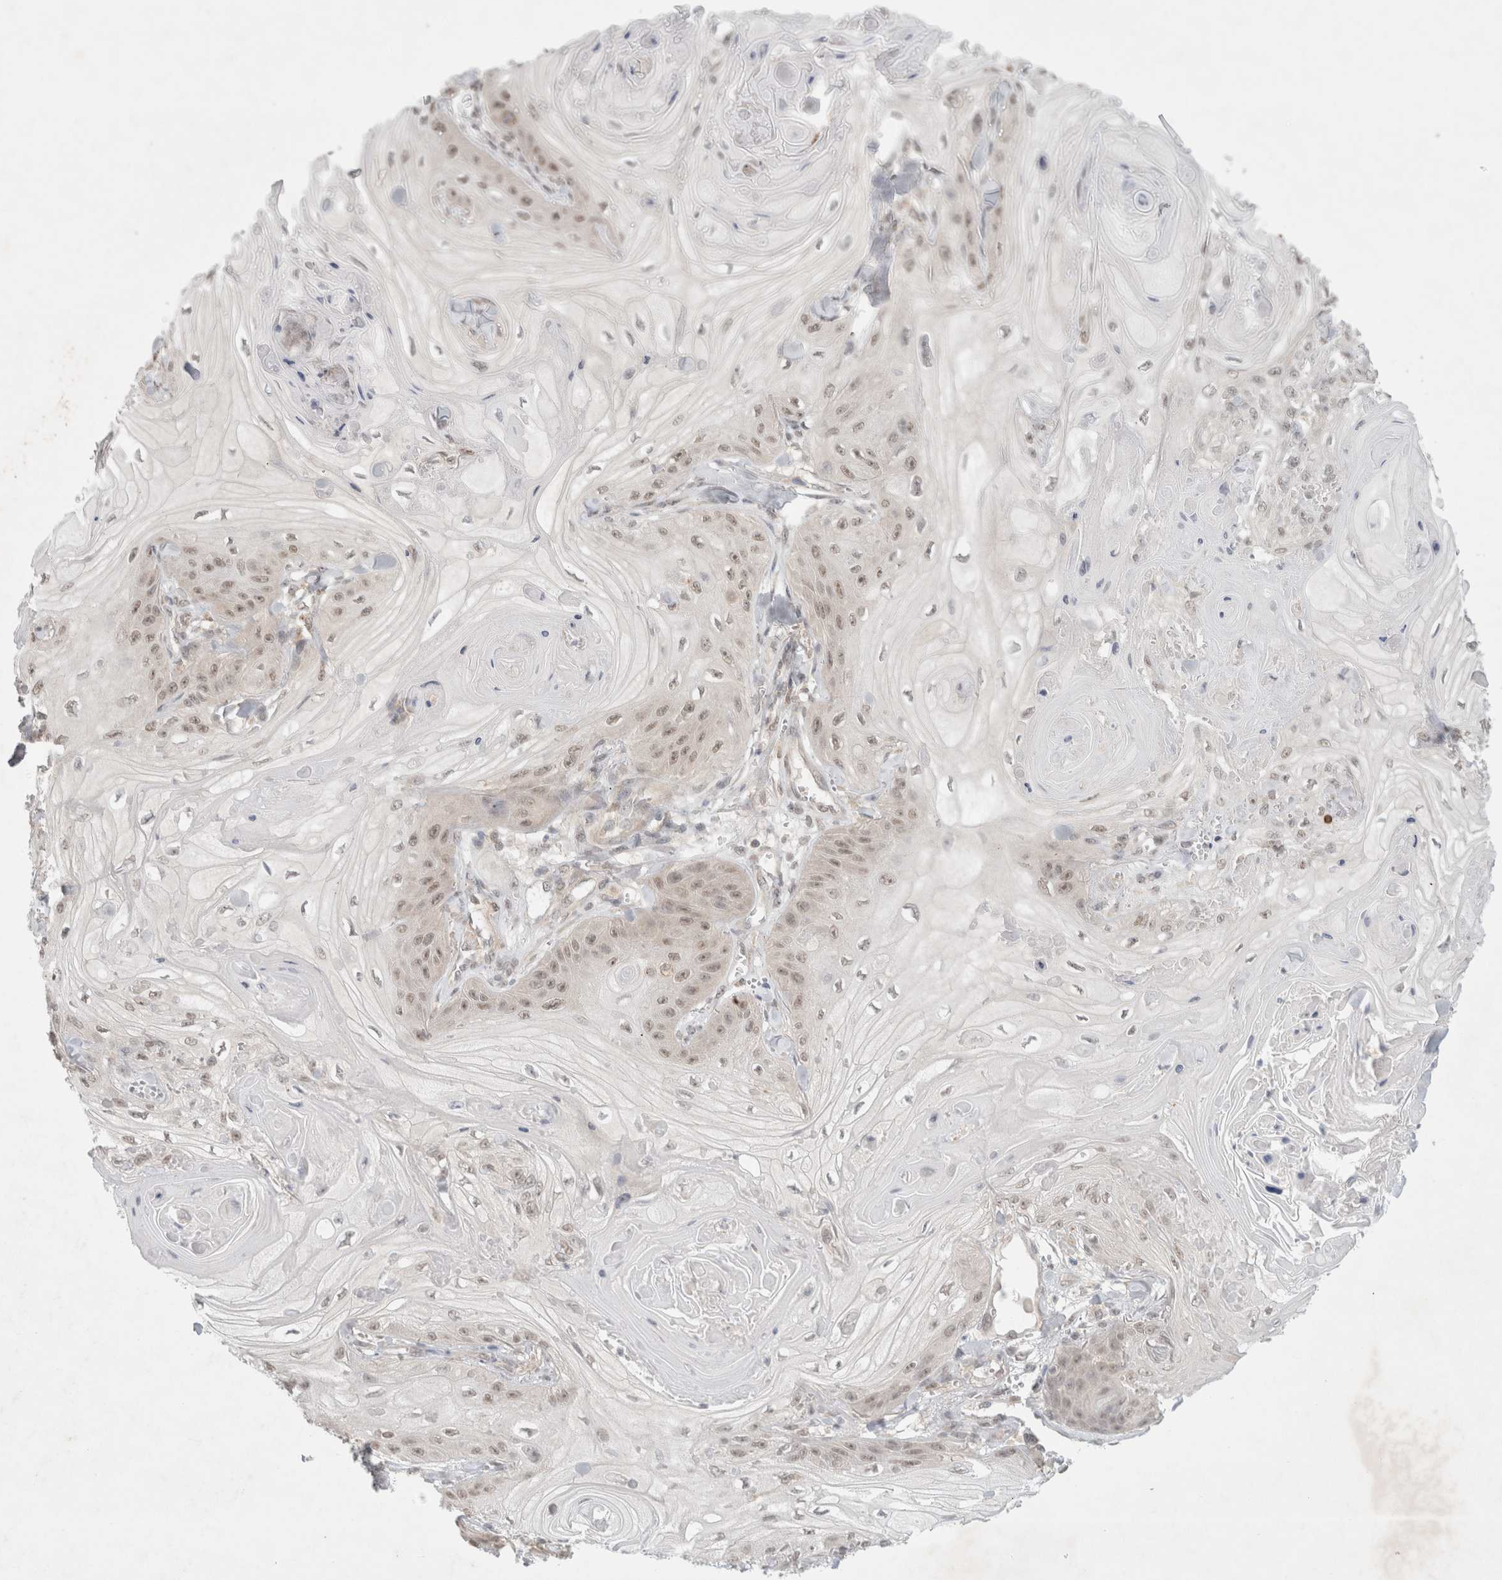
{"staining": {"intensity": "weak", "quantity": ">75%", "location": "nuclear"}, "tissue": "skin cancer", "cell_type": "Tumor cells", "image_type": "cancer", "snomed": [{"axis": "morphology", "description": "Squamous cell carcinoma, NOS"}, {"axis": "topography", "description": "Skin"}], "caption": "Skin cancer (squamous cell carcinoma) tissue shows weak nuclear expression in approximately >75% of tumor cells, visualized by immunohistochemistry. (brown staining indicates protein expression, while blue staining denotes nuclei).", "gene": "FBXO42", "patient": {"sex": "male", "age": 74}}